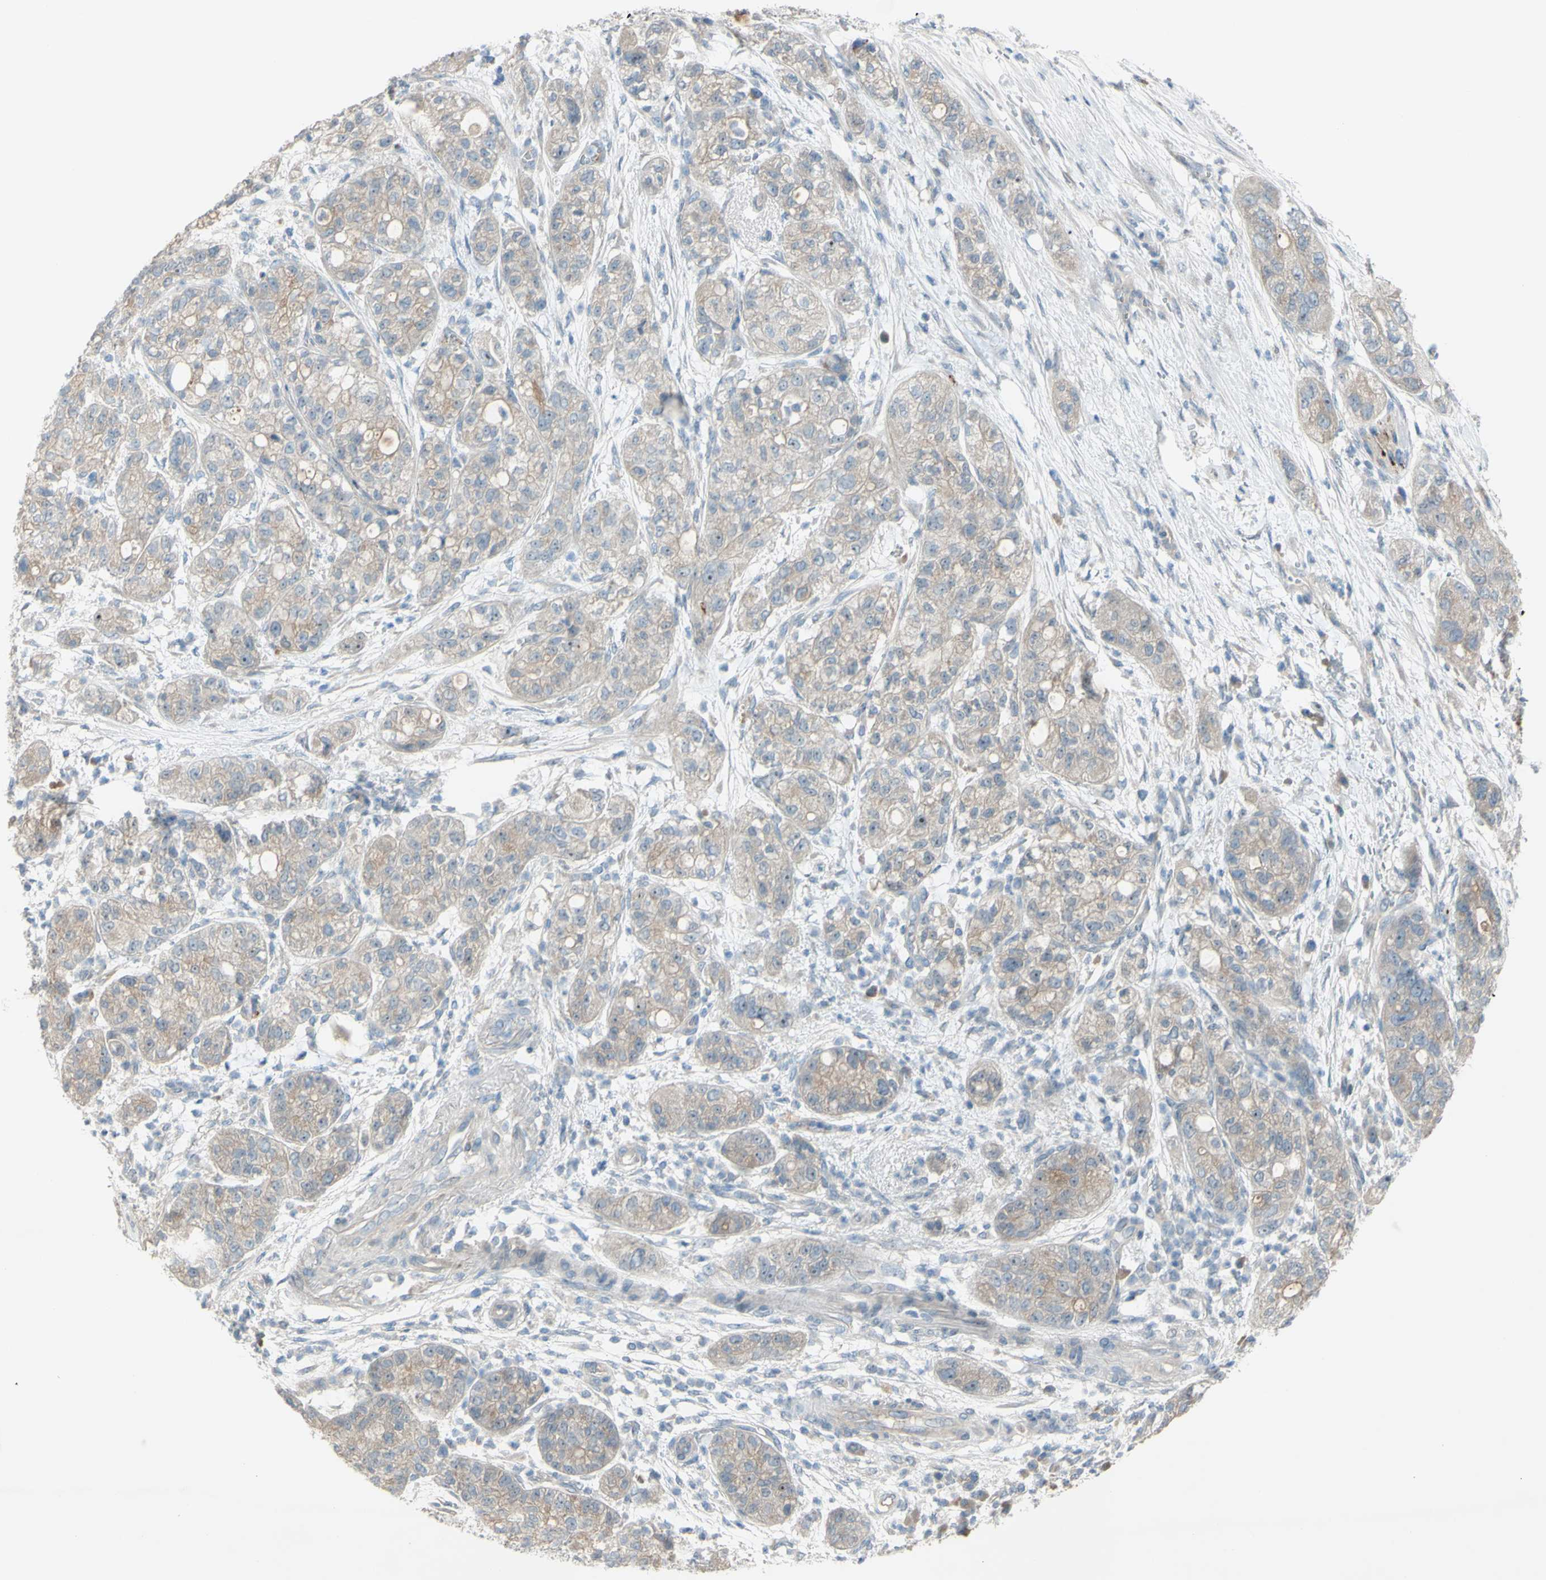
{"staining": {"intensity": "weak", "quantity": ">75%", "location": "cytoplasmic/membranous"}, "tissue": "pancreatic cancer", "cell_type": "Tumor cells", "image_type": "cancer", "snomed": [{"axis": "morphology", "description": "Adenocarcinoma, NOS"}, {"axis": "topography", "description": "Pancreas"}], "caption": "Protein expression by immunohistochemistry (IHC) demonstrates weak cytoplasmic/membranous positivity in about >75% of tumor cells in adenocarcinoma (pancreatic). The protein of interest is stained brown, and the nuclei are stained in blue (DAB IHC with brightfield microscopy, high magnification).", "gene": "ATRN", "patient": {"sex": "female", "age": 78}}